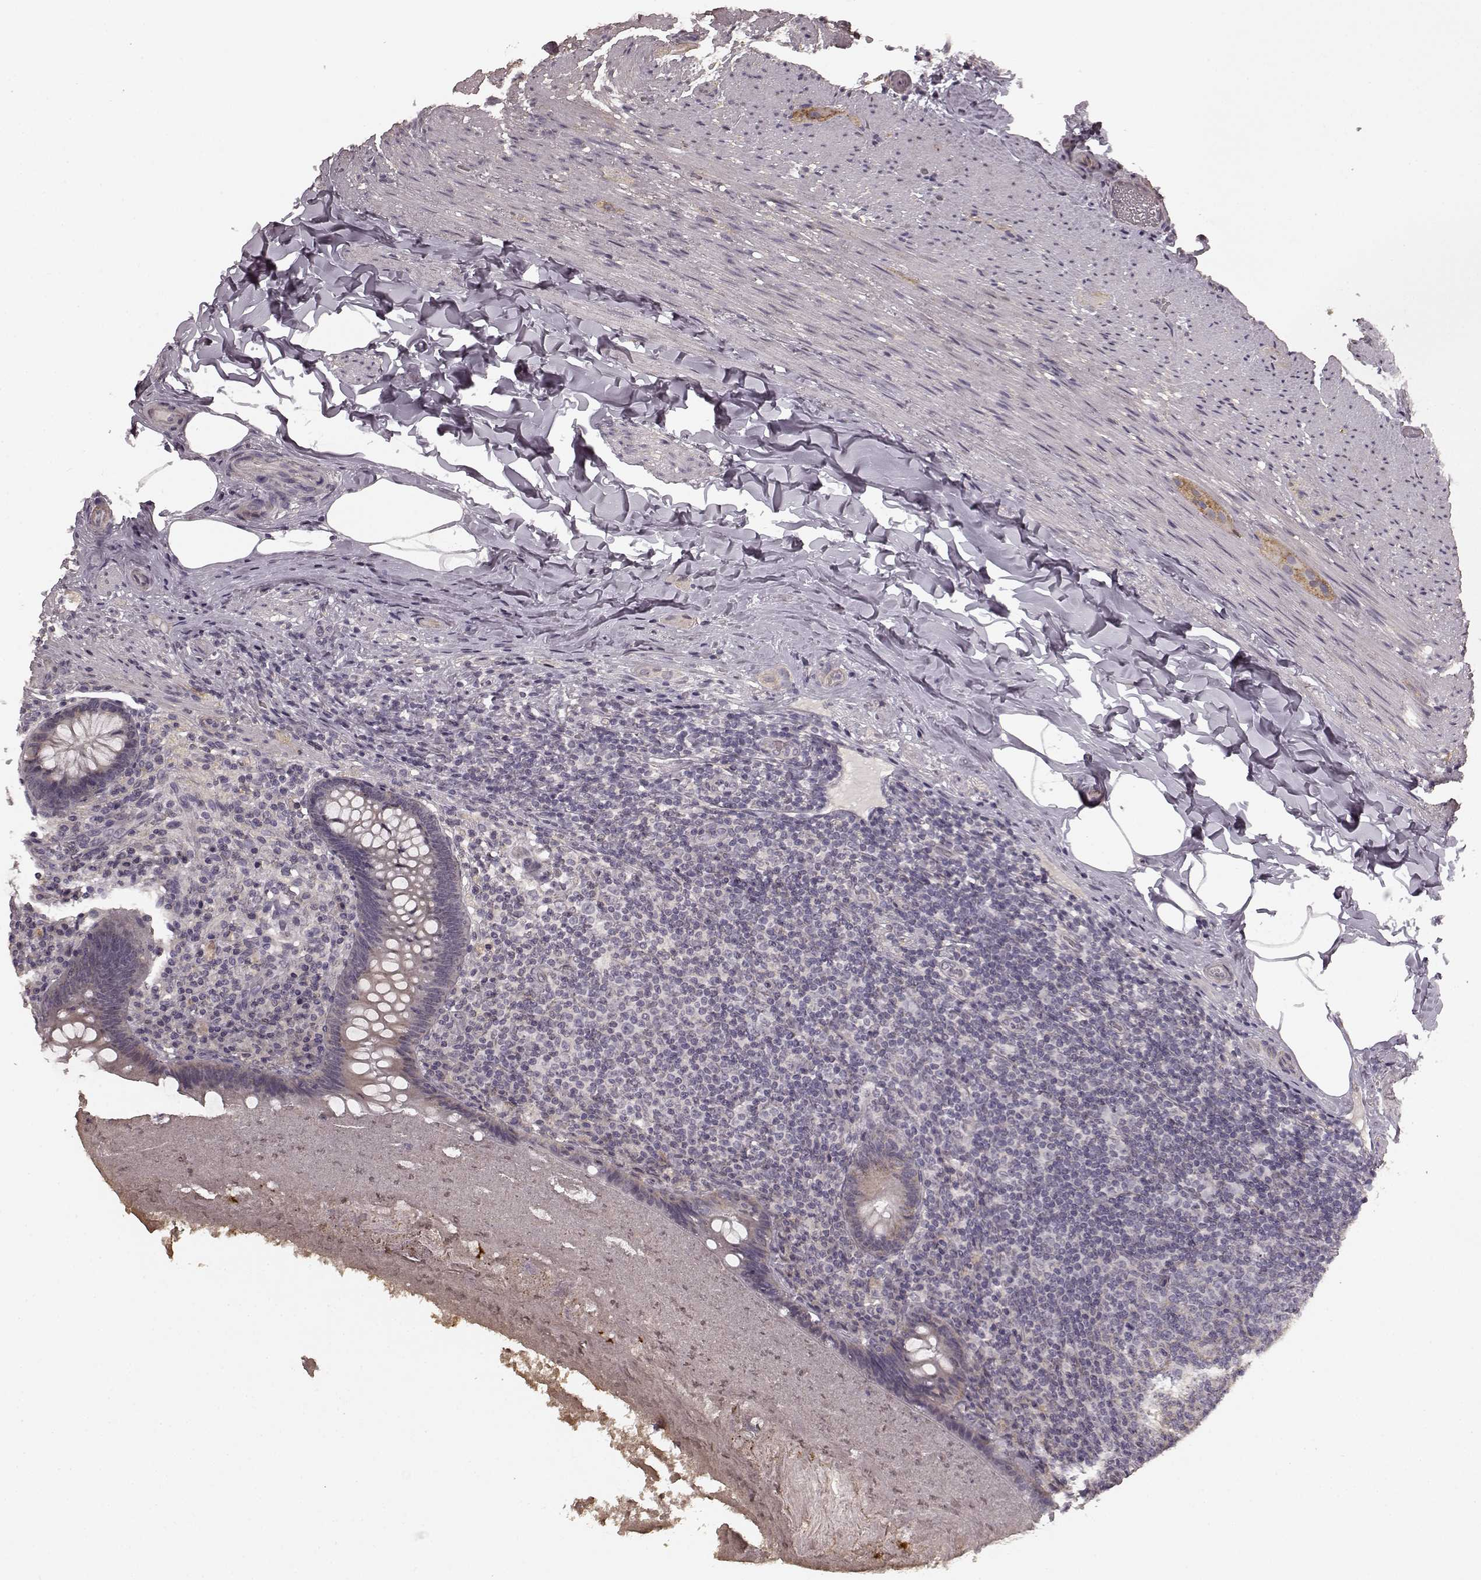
{"staining": {"intensity": "negative", "quantity": "none", "location": "none"}, "tissue": "appendix", "cell_type": "Glandular cells", "image_type": "normal", "snomed": [{"axis": "morphology", "description": "Normal tissue, NOS"}, {"axis": "topography", "description": "Appendix"}], "caption": "This is an immunohistochemistry micrograph of benign appendix. There is no expression in glandular cells.", "gene": "PRKCE", "patient": {"sex": "male", "age": 47}}